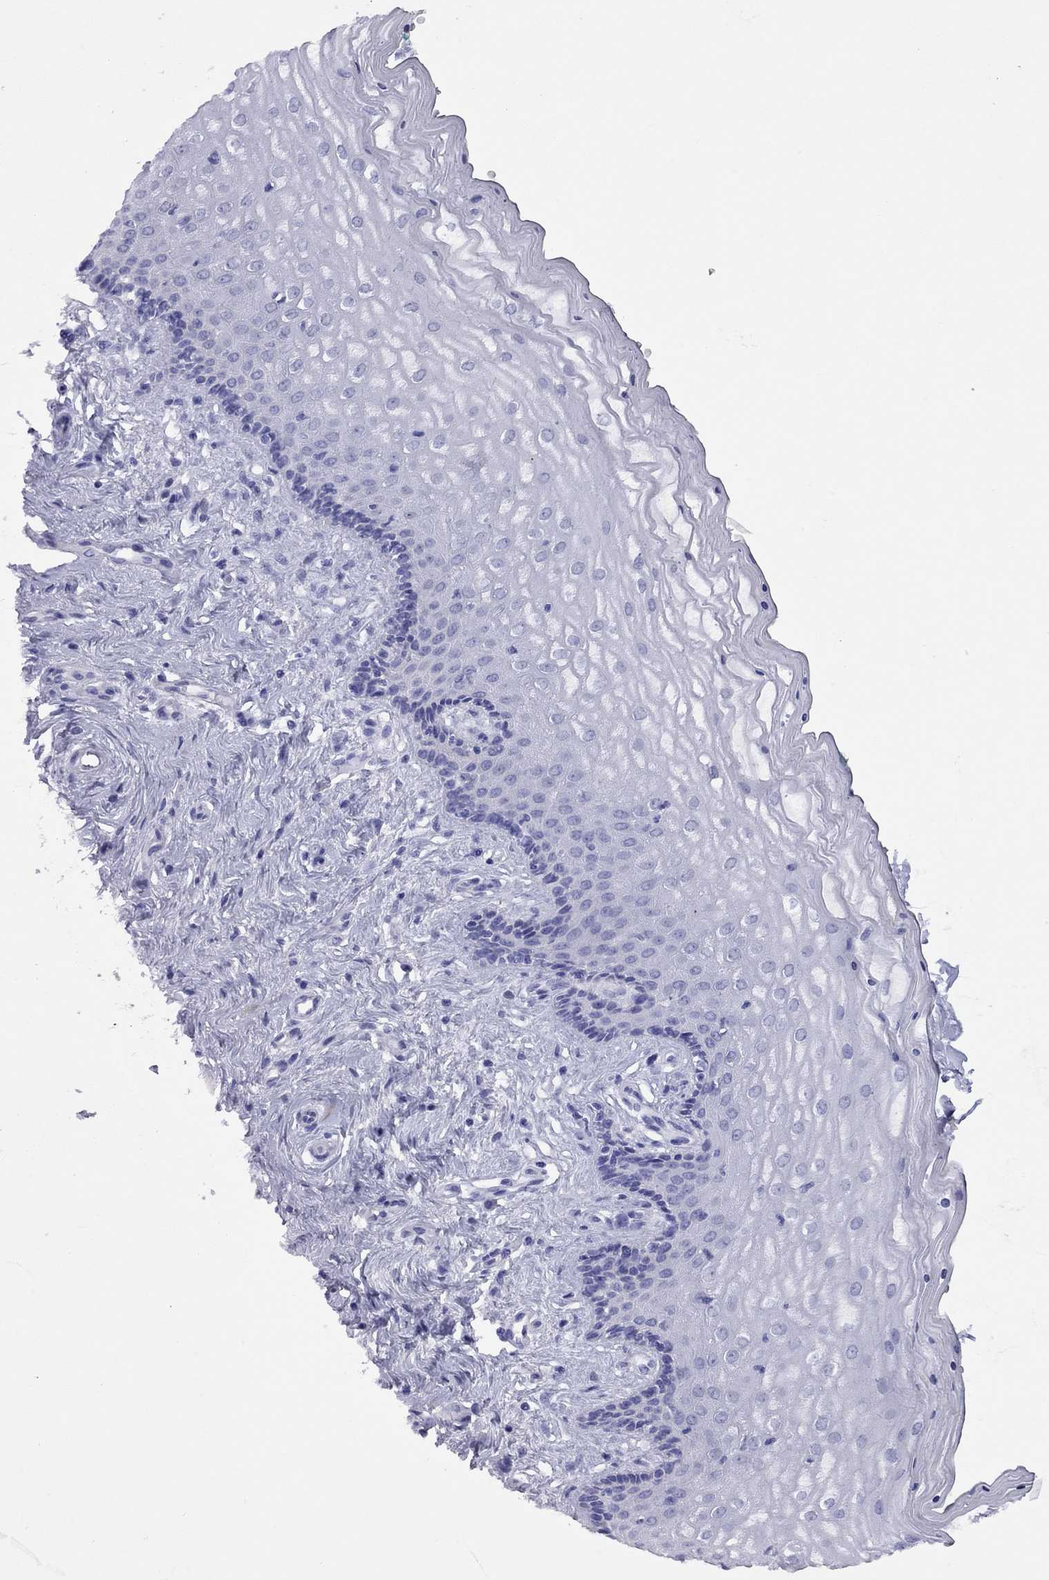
{"staining": {"intensity": "negative", "quantity": "none", "location": "none"}, "tissue": "vagina", "cell_type": "Squamous epithelial cells", "image_type": "normal", "snomed": [{"axis": "morphology", "description": "Normal tissue, NOS"}, {"axis": "topography", "description": "Vagina"}], "caption": "Immunohistochemistry (IHC) histopathology image of normal human vagina stained for a protein (brown), which exhibits no staining in squamous epithelial cells.", "gene": "GRIA2", "patient": {"sex": "female", "age": 45}}